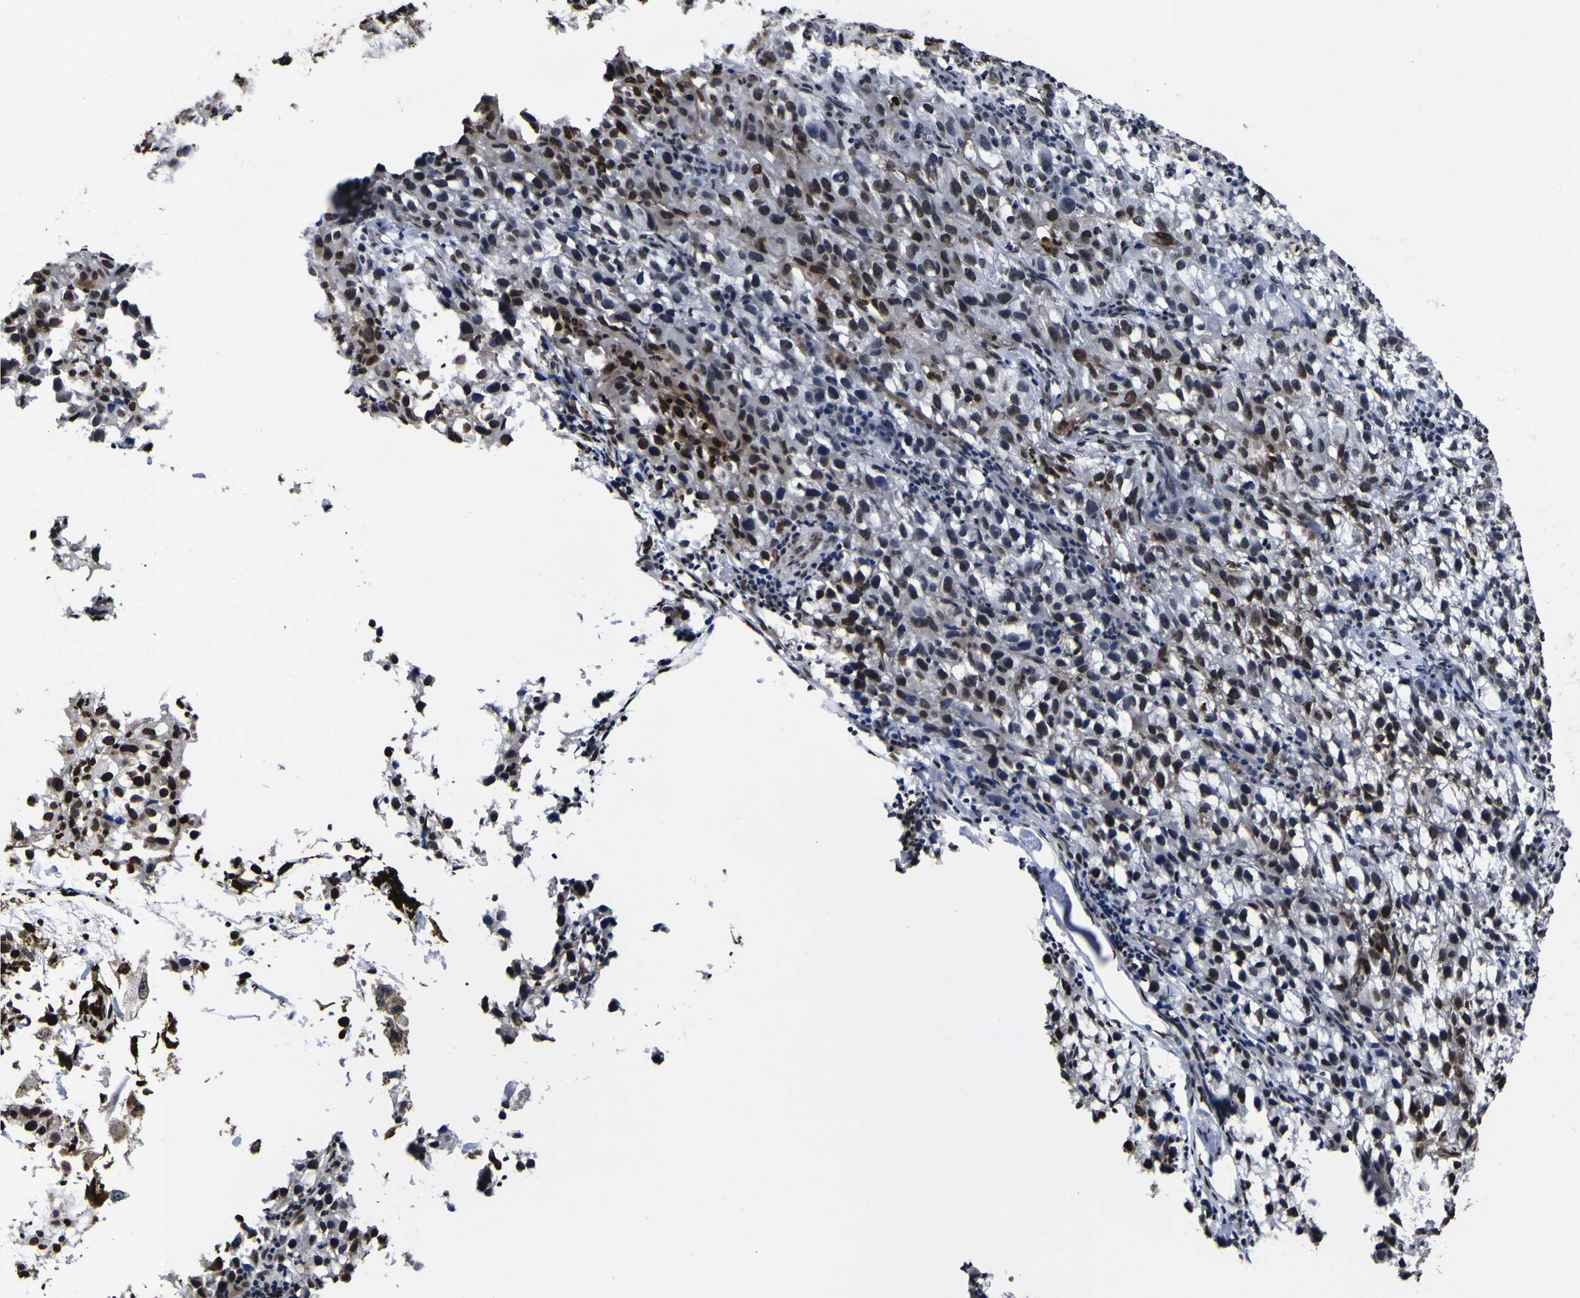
{"staining": {"intensity": "strong", "quantity": ">75%", "location": "nuclear"}, "tissue": "melanoma", "cell_type": "Tumor cells", "image_type": "cancer", "snomed": [{"axis": "morphology", "description": "Malignant melanoma, NOS"}, {"axis": "topography", "description": "Skin"}], "caption": "High-power microscopy captured an immunohistochemistry (IHC) image of melanoma, revealing strong nuclear staining in approximately >75% of tumor cells.", "gene": "PIAS1", "patient": {"sex": "female", "age": 104}}